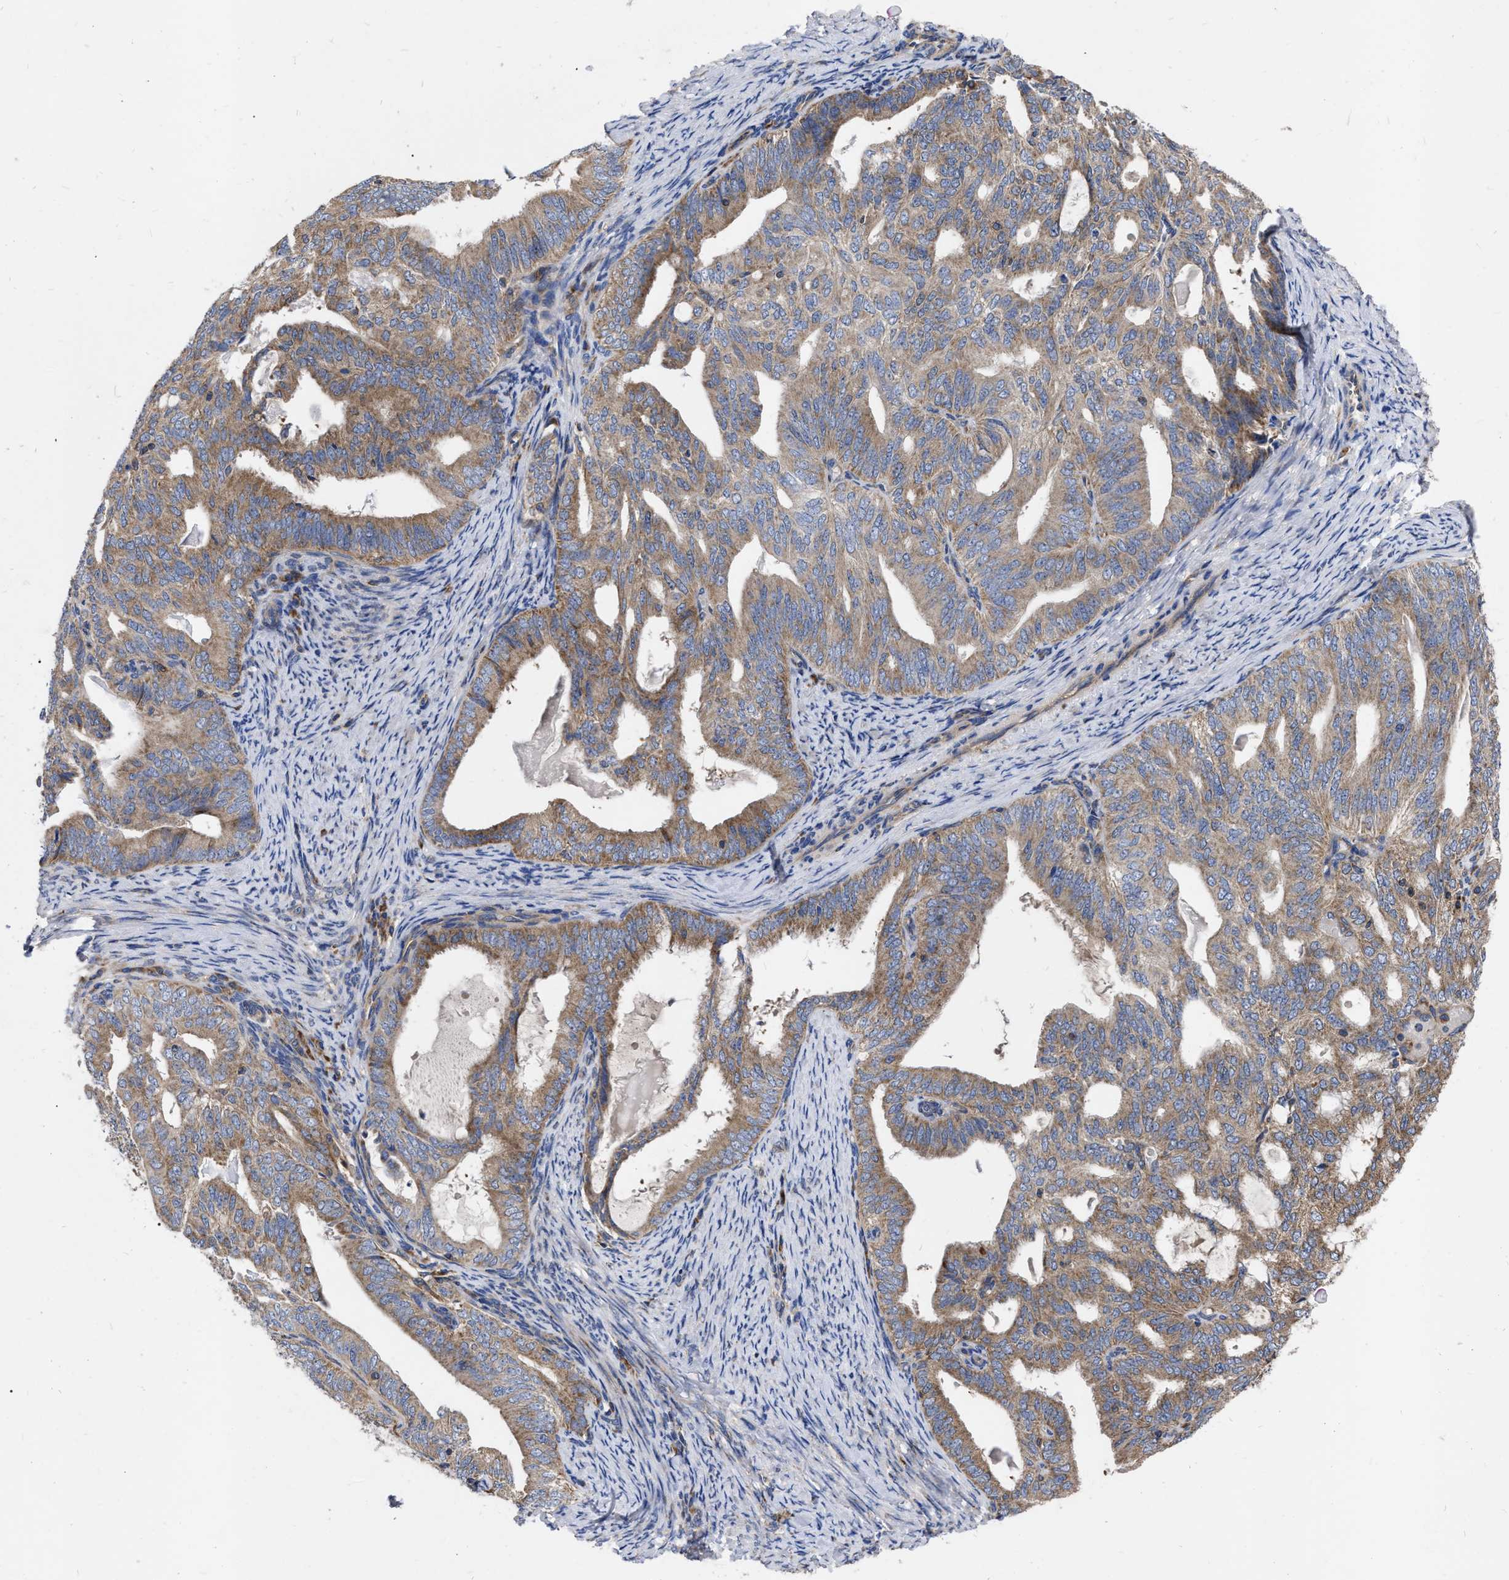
{"staining": {"intensity": "moderate", "quantity": ">75%", "location": "cytoplasmic/membranous"}, "tissue": "endometrial cancer", "cell_type": "Tumor cells", "image_type": "cancer", "snomed": [{"axis": "morphology", "description": "Adenocarcinoma, NOS"}, {"axis": "topography", "description": "Endometrium"}], "caption": "Human adenocarcinoma (endometrial) stained with a protein marker demonstrates moderate staining in tumor cells.", "gene": "CDKN2C", "patient": {"sex": "female", "age": 58}}